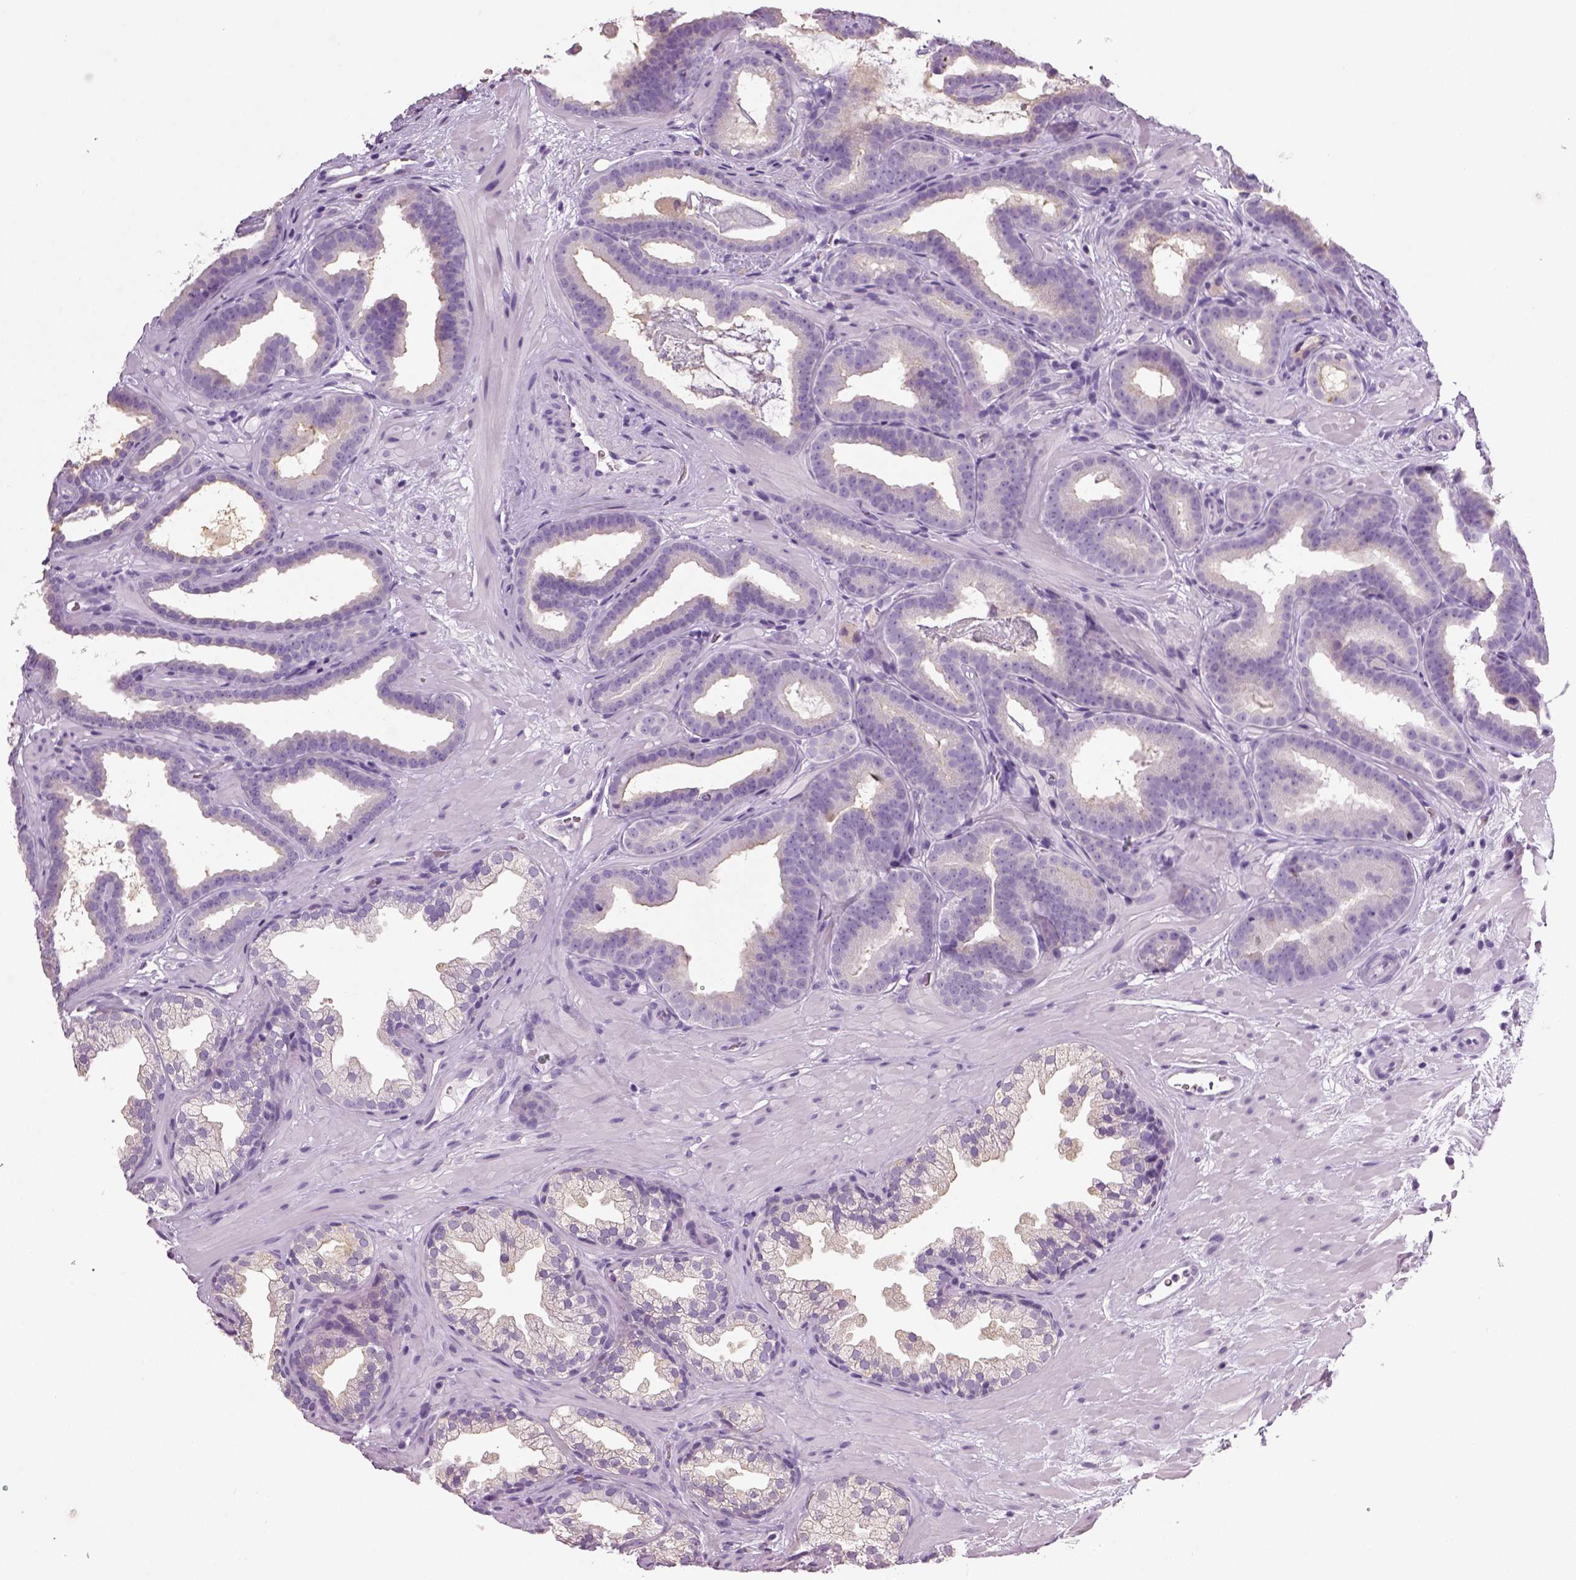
{"staining": {"intensity": "negative", "quantity": "none", "location": "none"}, "tissue": "prostate cancer", "cell_type": "Tumor cells", "image_type": "cancer", "snomed": [{"axis": "morphology", "description": "Adenocarcinoma, Low grade"}, {"axis": "topography", "description": "Prostate"}], "caption": "This is an immunohistochemistry (IHC) micrograph of human prostate cancer (adenocarcinoma (low-grade)). There is no staining in tumor cells.", "gene": "NECAB2", "patient": {"sex": "male", "age": 63}}